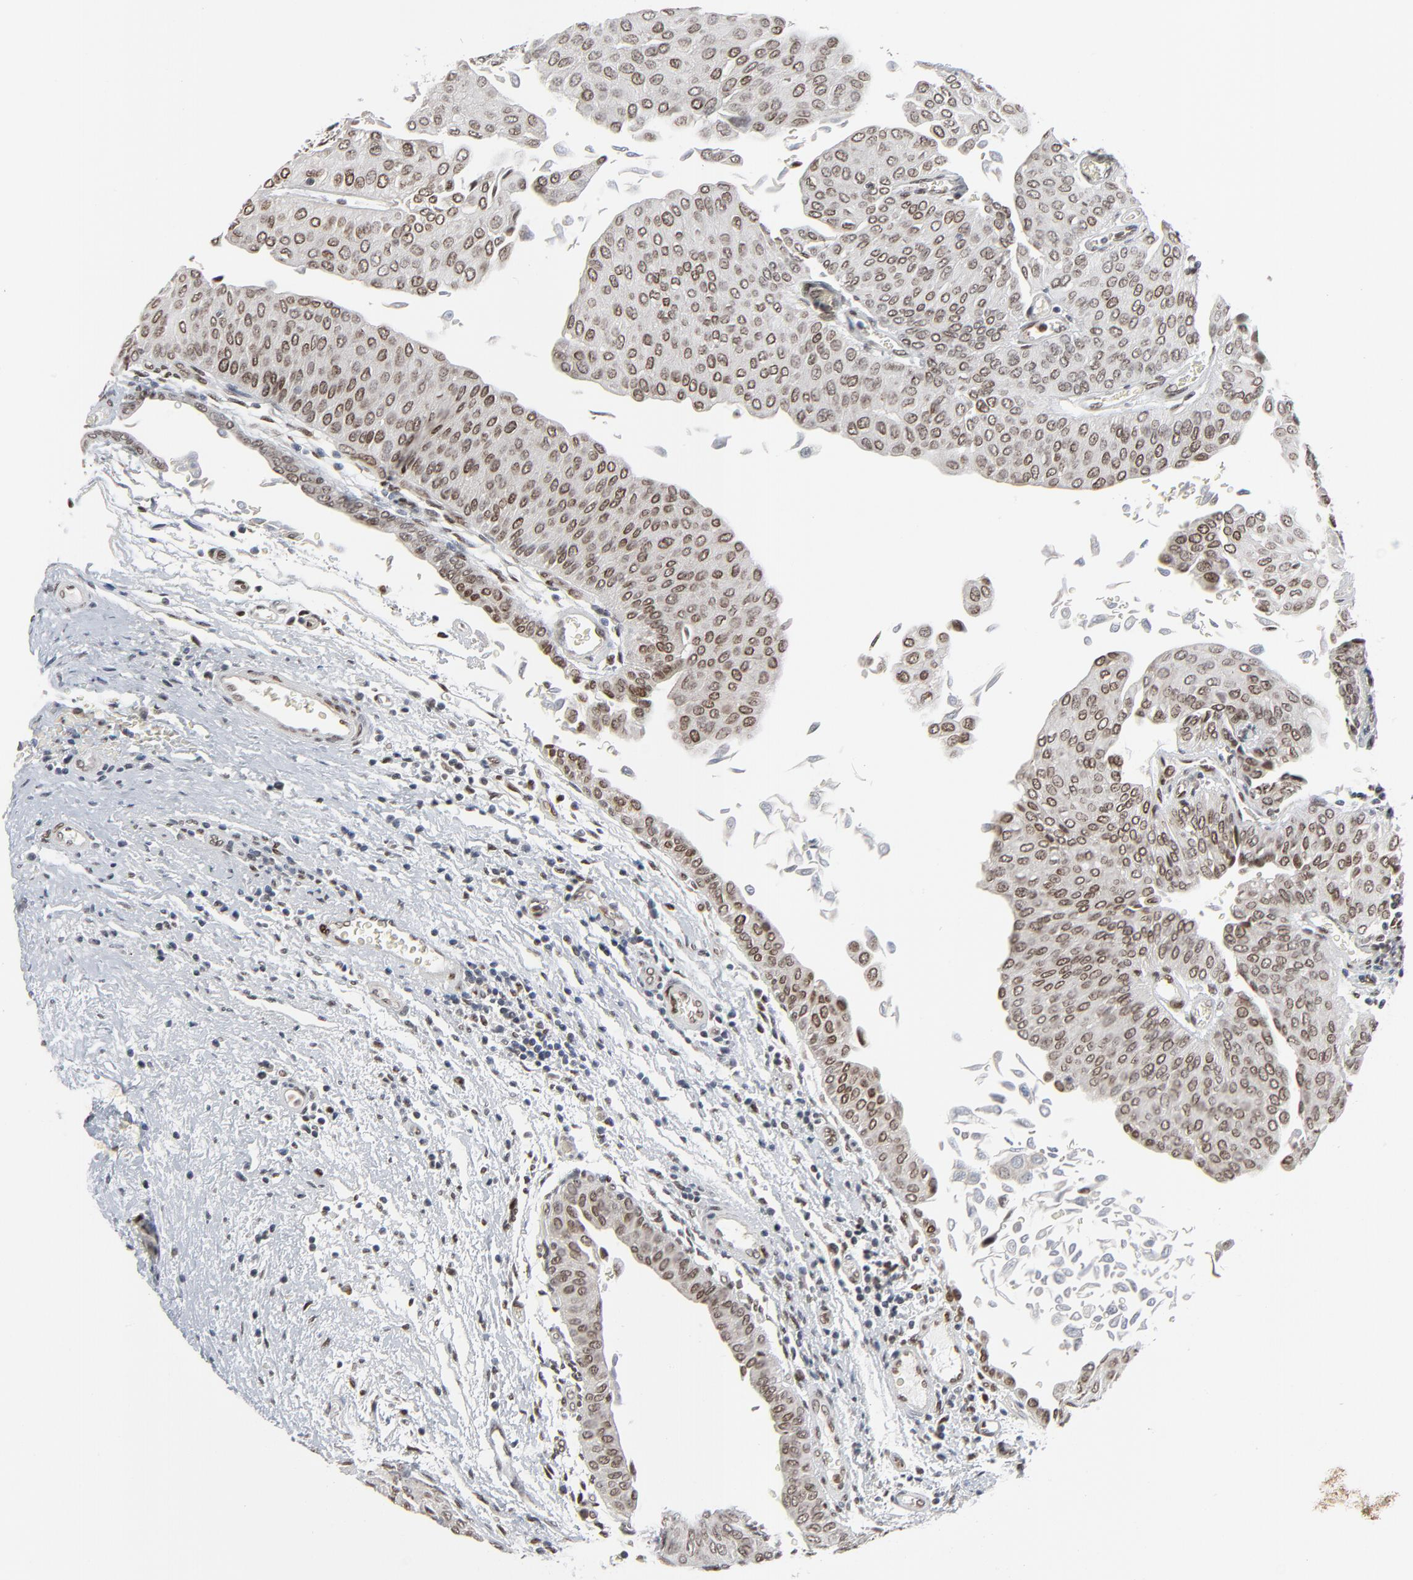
{"staining": {"intensity": "moderate", "quantity": ">75%", "location": "nuclear"}, "tissue": "urothelial cancer", "cell_type": "Tumor cells", "image_type": "cancer", "snomed": [{"axis": "morphology", "description": "Urothelial carcinoma, Low grade"}, {"axis": "topography", "description": "Urinary bladder"}], "caption": "Urothelial cancer stained with immunohistochemistry displays moderate nuclear positivity in approximately >75% of tumor cells.", "gene": "CUX1", "patient": {"sex": "male", "age": 64}}